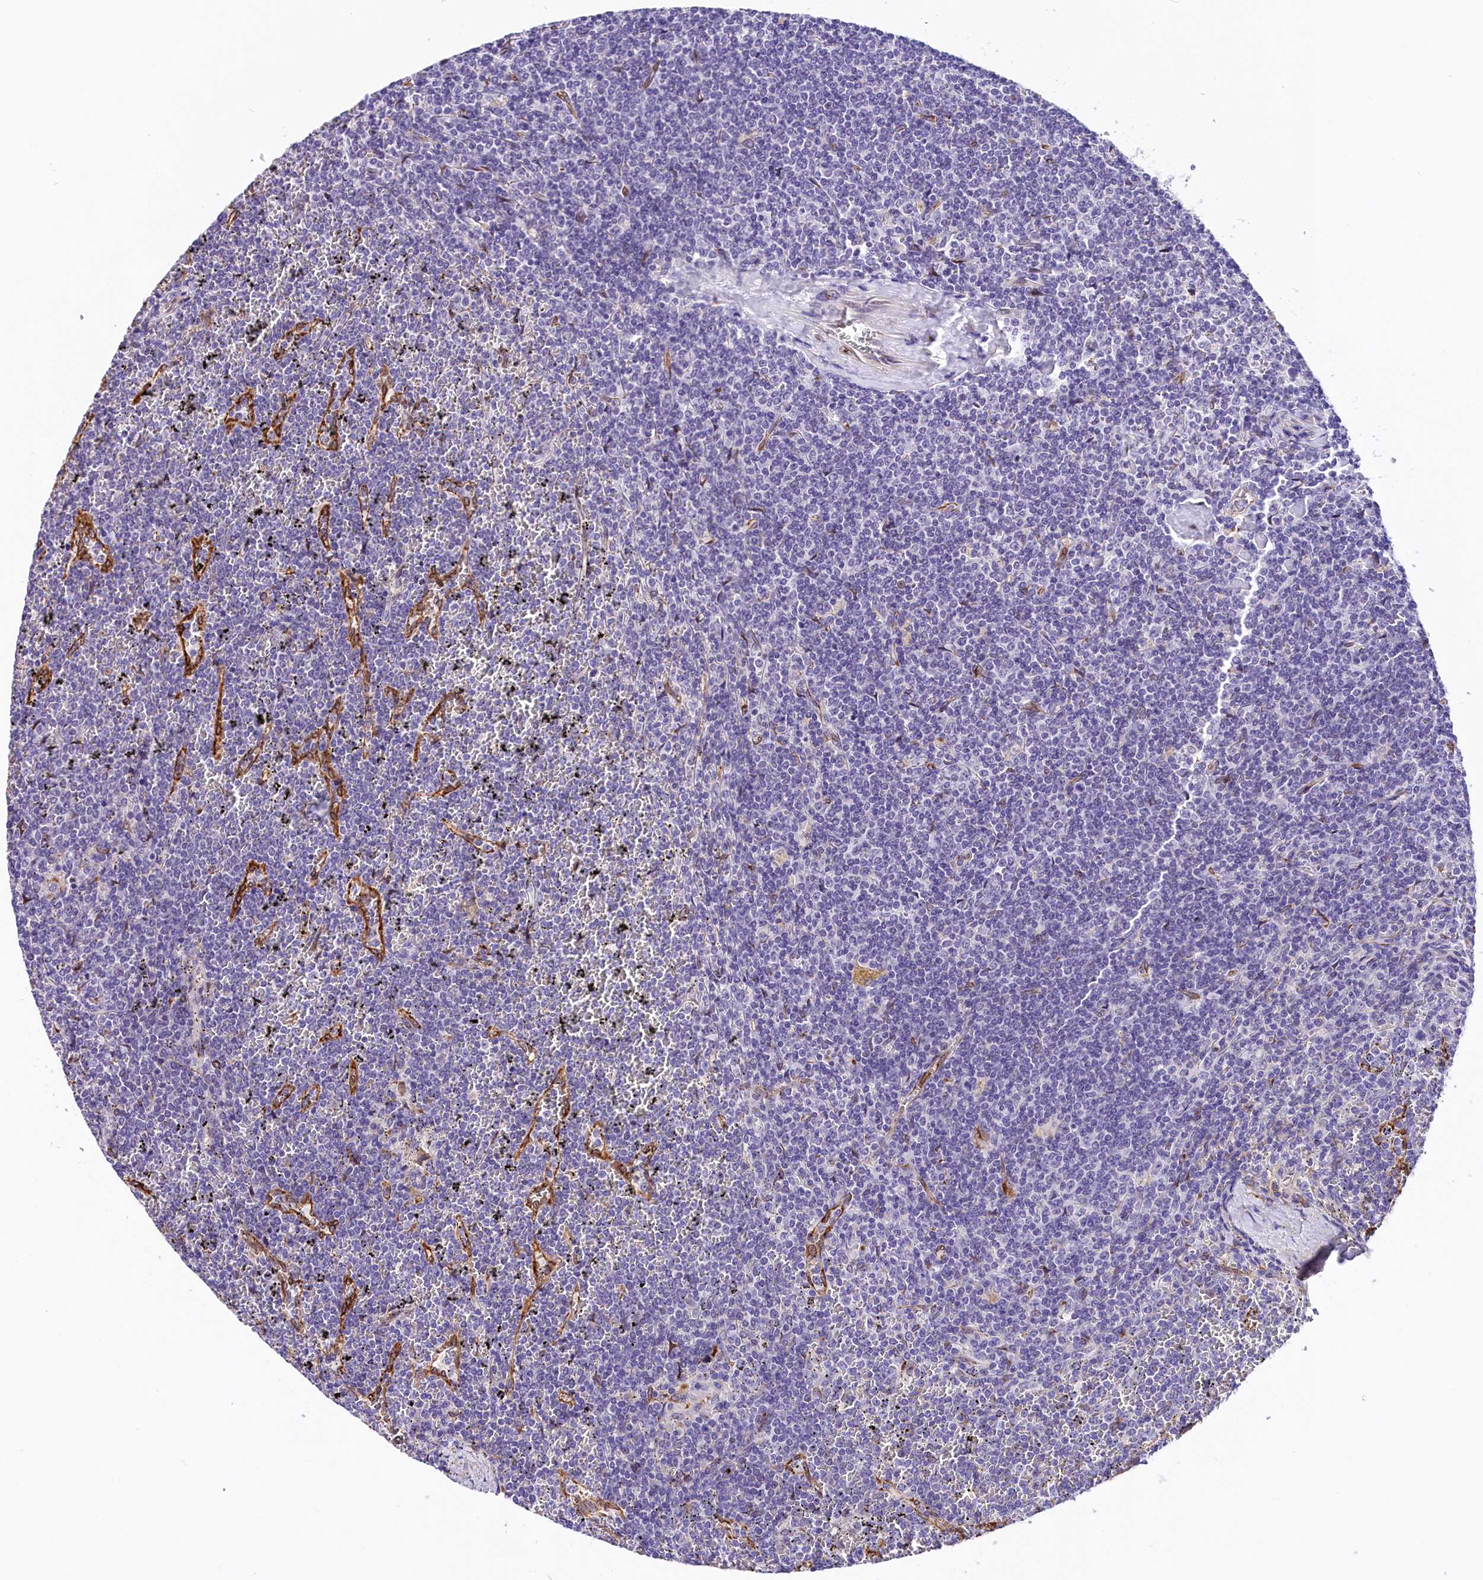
{"staining": {"intensity": "negative", "quantity": "none", "location": "none"}, "tissue": "lymphoma", "cell_type": "Tumor cells", "image_type": "cancer", "snomed": [{"axis": "morphology", "description": "Malignant lymphoma, non-Hodgkin's type, Low grade"}, {"axis": "topography", "description": "Spleen"}], "caption": "The immunohistochemistry histopathology image has no significant expression in tumor cells of malignant lymphoma, non-Hodgkin's type (low-grade) tissue. The staining was performed using DAB (3,3'-diaminobenzidine) to visualize the protein expression in brown, while the nuclei were stained in blue with hematoxylin (Magnification: 20x).", "gene": "ITGA1", "patient": {"sex": "female", "age": 19}}